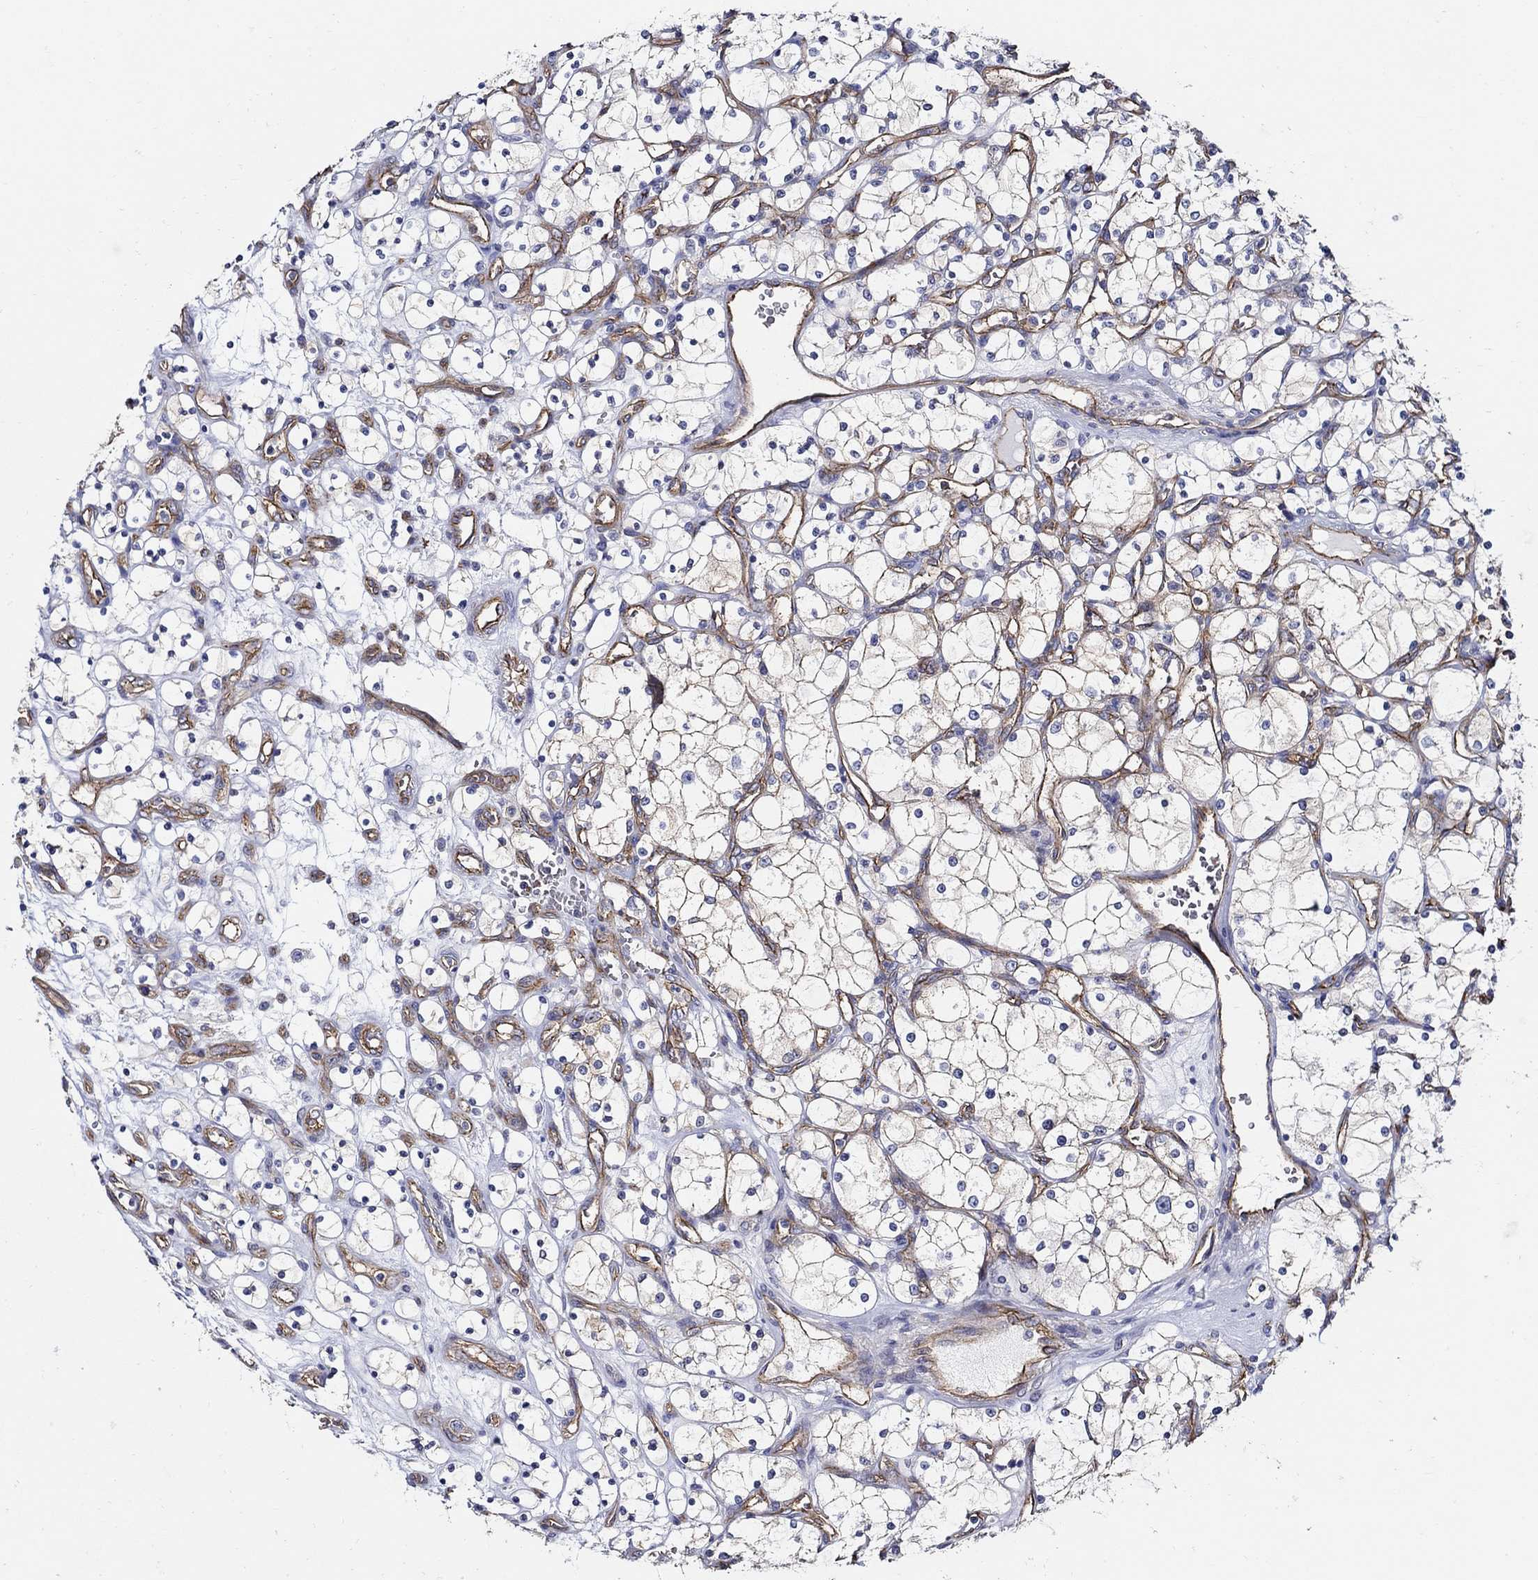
{"staining": {"intensity": "negative", "quantity": "none", "location": "none"}, "tissue": "renal cancer", "cell_type": "Tumor cells", "image_type": "cancer", "snomed": [{"axis": "morphology", "description": "Adenocarcinoma, NOS"}, {"axis": "topography", "description": "Kidney"}], "caption": "Renal cancer (adenocarcinoma) was stained to show a protein in brown. There is no significant positivity in tumor cells.", "gene": "APBB3", "patient": {"sex": "female", "age": 69}}